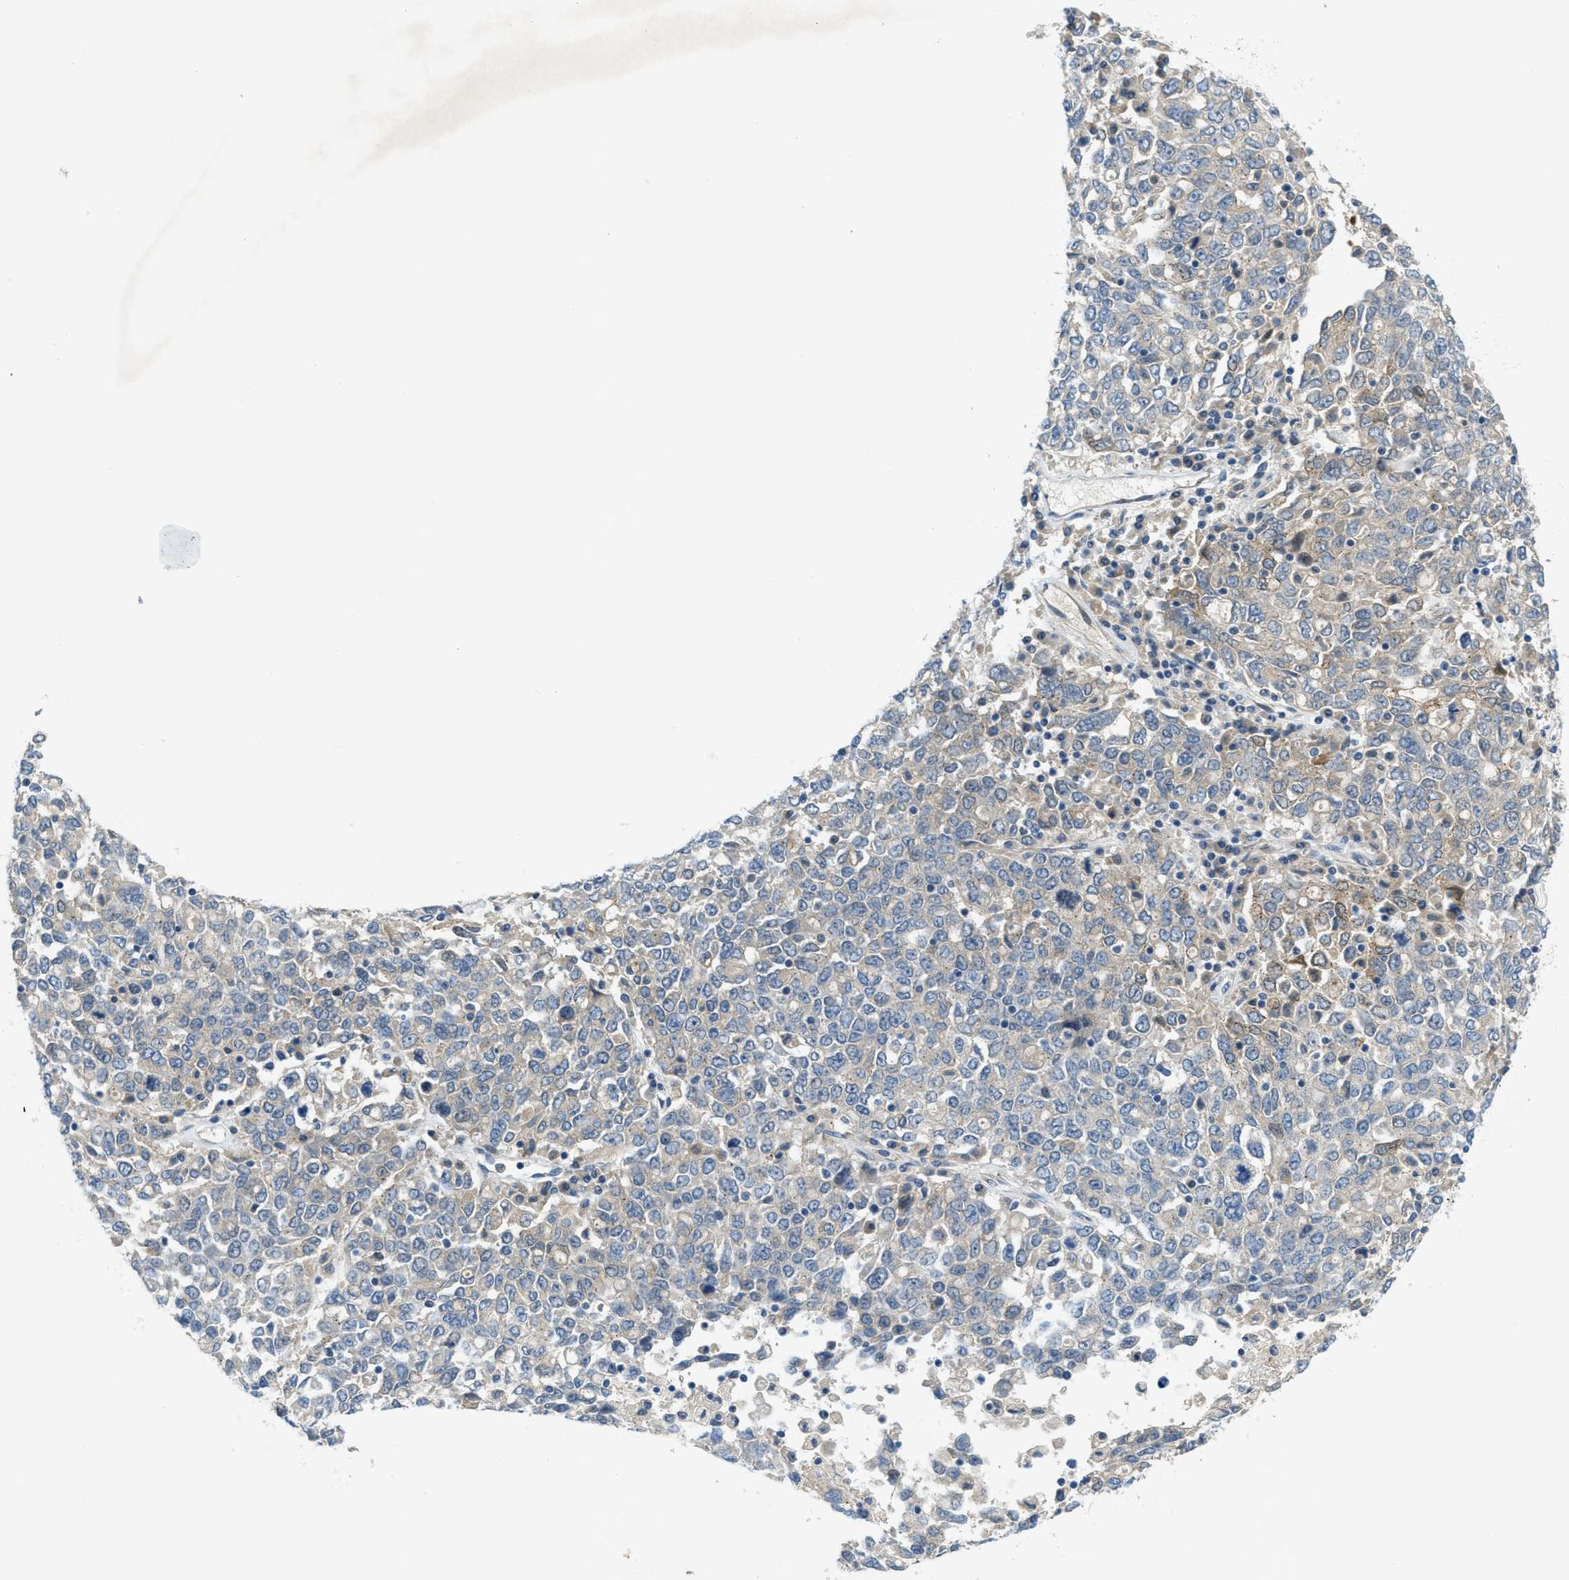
{"staining": {"intensity": "negative", "quantity": "none", "location": "none"}, "tissue": "ovarian cancer", "cell_type": "Tumor cells", "image_type": "cancer", "snomed": [{"axis": "morphology", "description": "Carcinoma, endometroid"}, {"axis": "topography", "description": "Ovary"}], "caption": "Protein analysis of endometroid carcinoma (ovarian) displays no significant staining in tumor cells.", "gene": "RIPK2", "patient": {"sex": "female", "age": 62}}